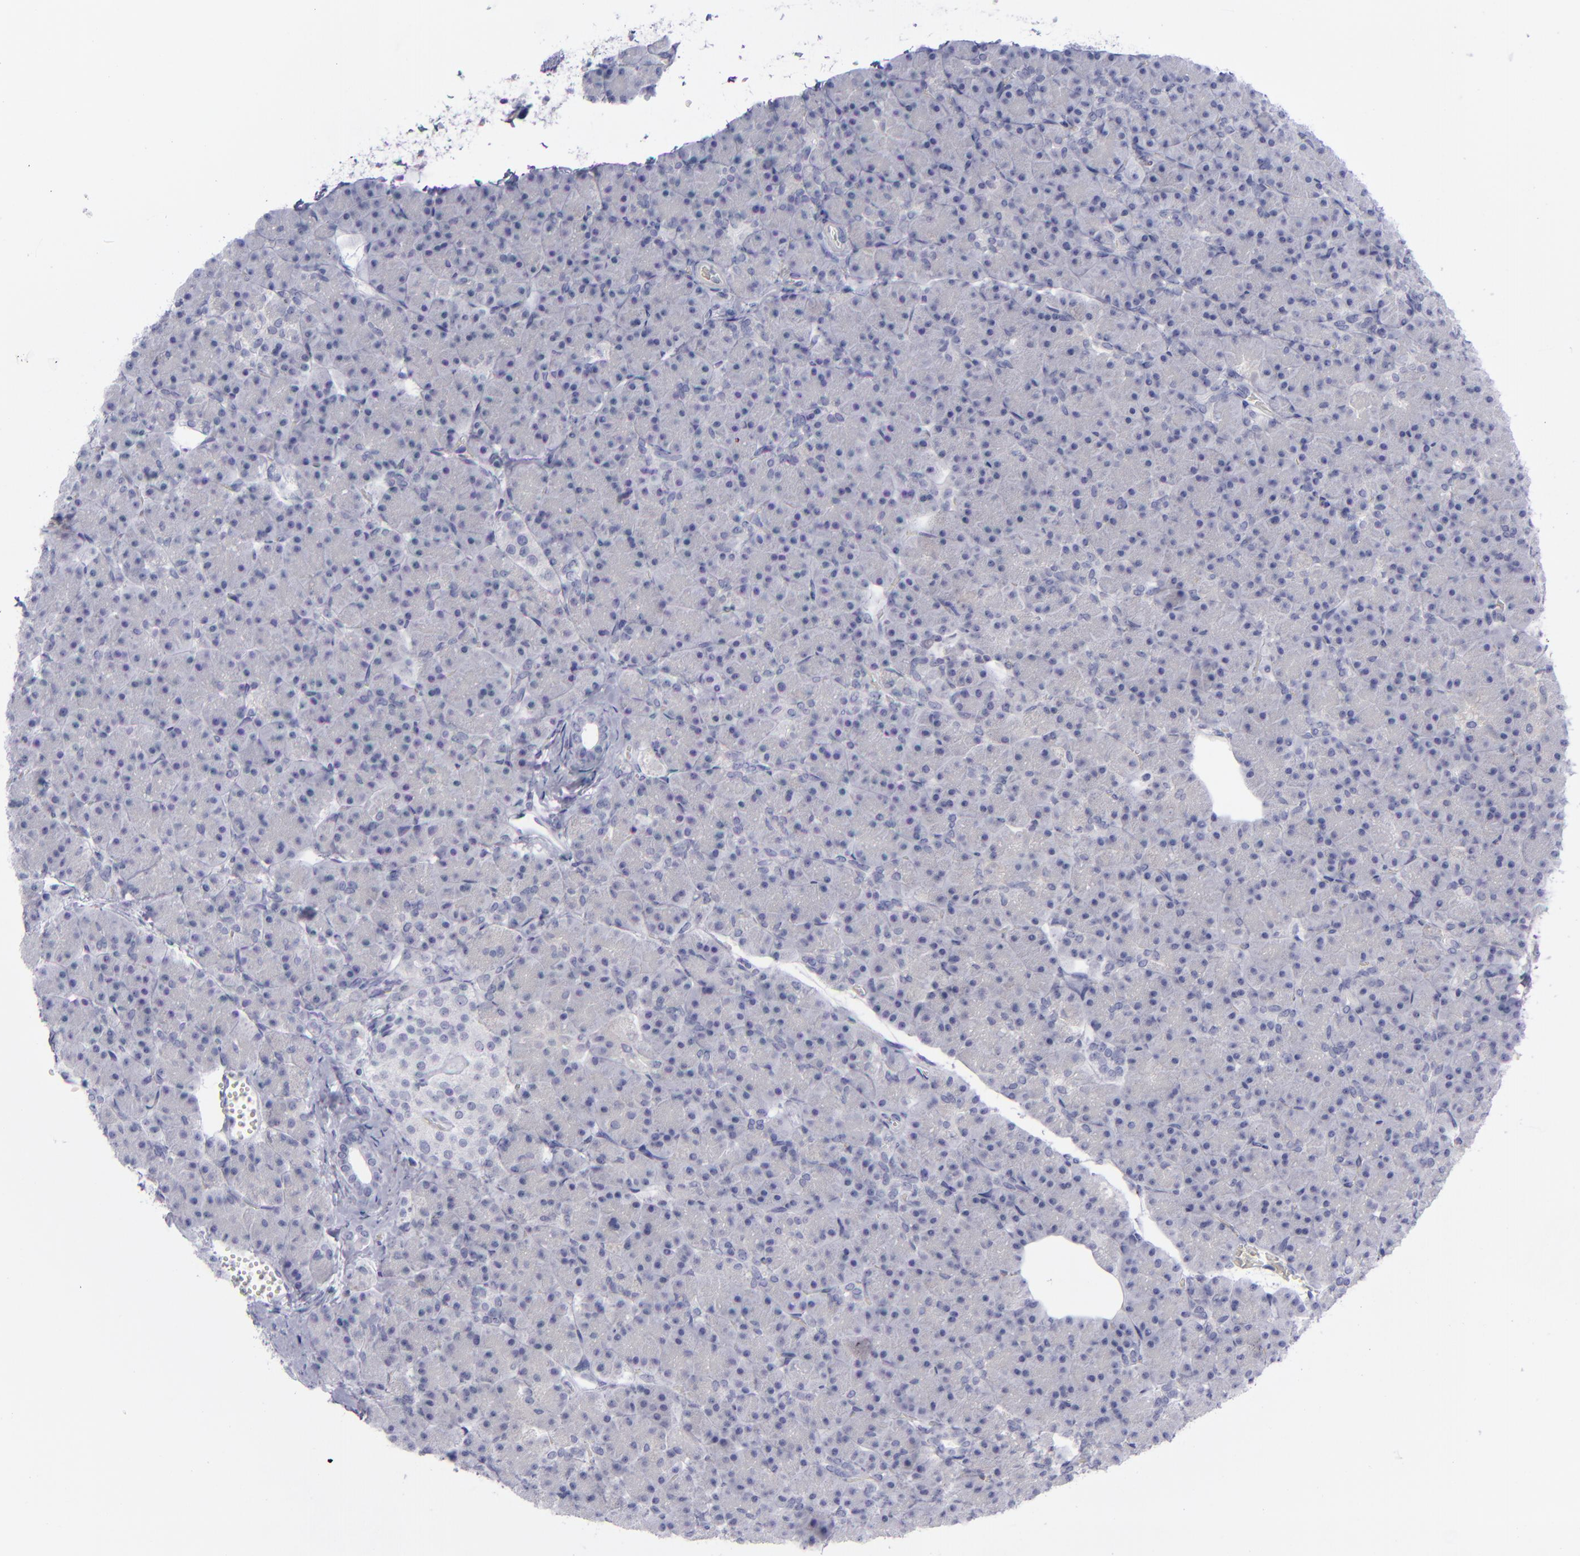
{"staining": {"intensity": "negative", "quantity": "none", "location": "none"}, "tissue": "pancreas", "cell_type": "Exocrine glandular cells", "image_type": "normal", "snomed": [{"axis": "morphology", "description": "Normal tissue, NOS"}, {"axis": "topography", "description": "Pancreas"}], "caption": "This is a image of IHC staining of normal pancreas, which shows no staining in exocrine glandular cells. (DAB IHC visualized using brightfield microscopy, high magnification).", "gene": "AURKA", "patient": {"sex": "female", "age": 43}}